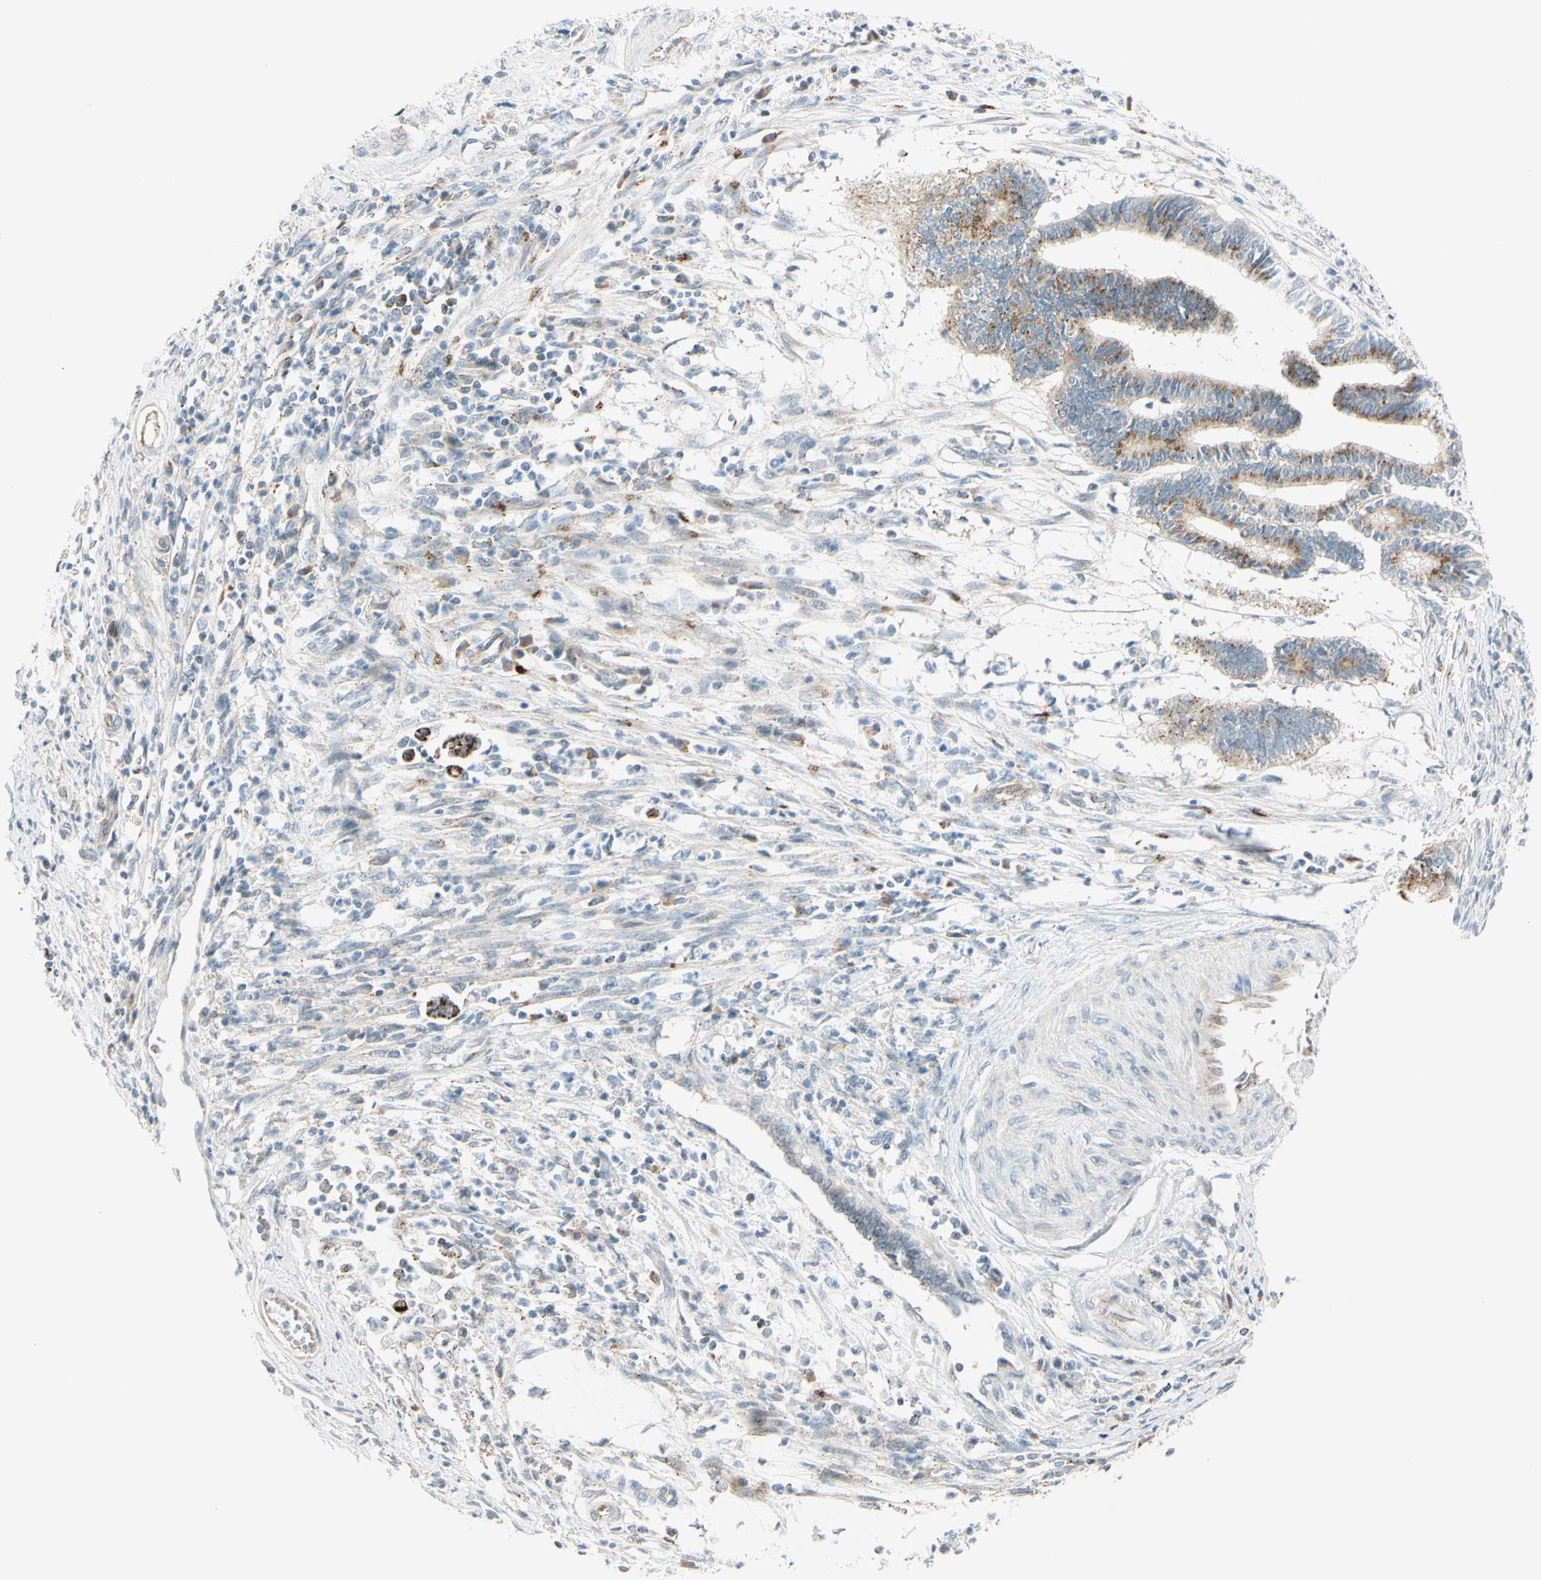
{"staining": {"intensity": "strong", "quantity": "25%-75%", "location": "cytoplasmic/membranous"}, "tissue": "cervical cancer", "cell_type": "Tumor cells", "image_type": "cancer", "snomed": [{"axis": "morphology", "description": "Adenocarcinoma, NOS"}, {"axis": "topography", "description": "Cervix"}], "caption": "Protein staining exhibits strong cytoplasmic/membranous positivity in about 25%-75% of tumor cells in cervical cancer (adenocarcinoma). The protein is shown in brown color, while the nuclei are stained blue.", "gene": "GALNT5", "patient": {"sex": "female", "age": 36}}